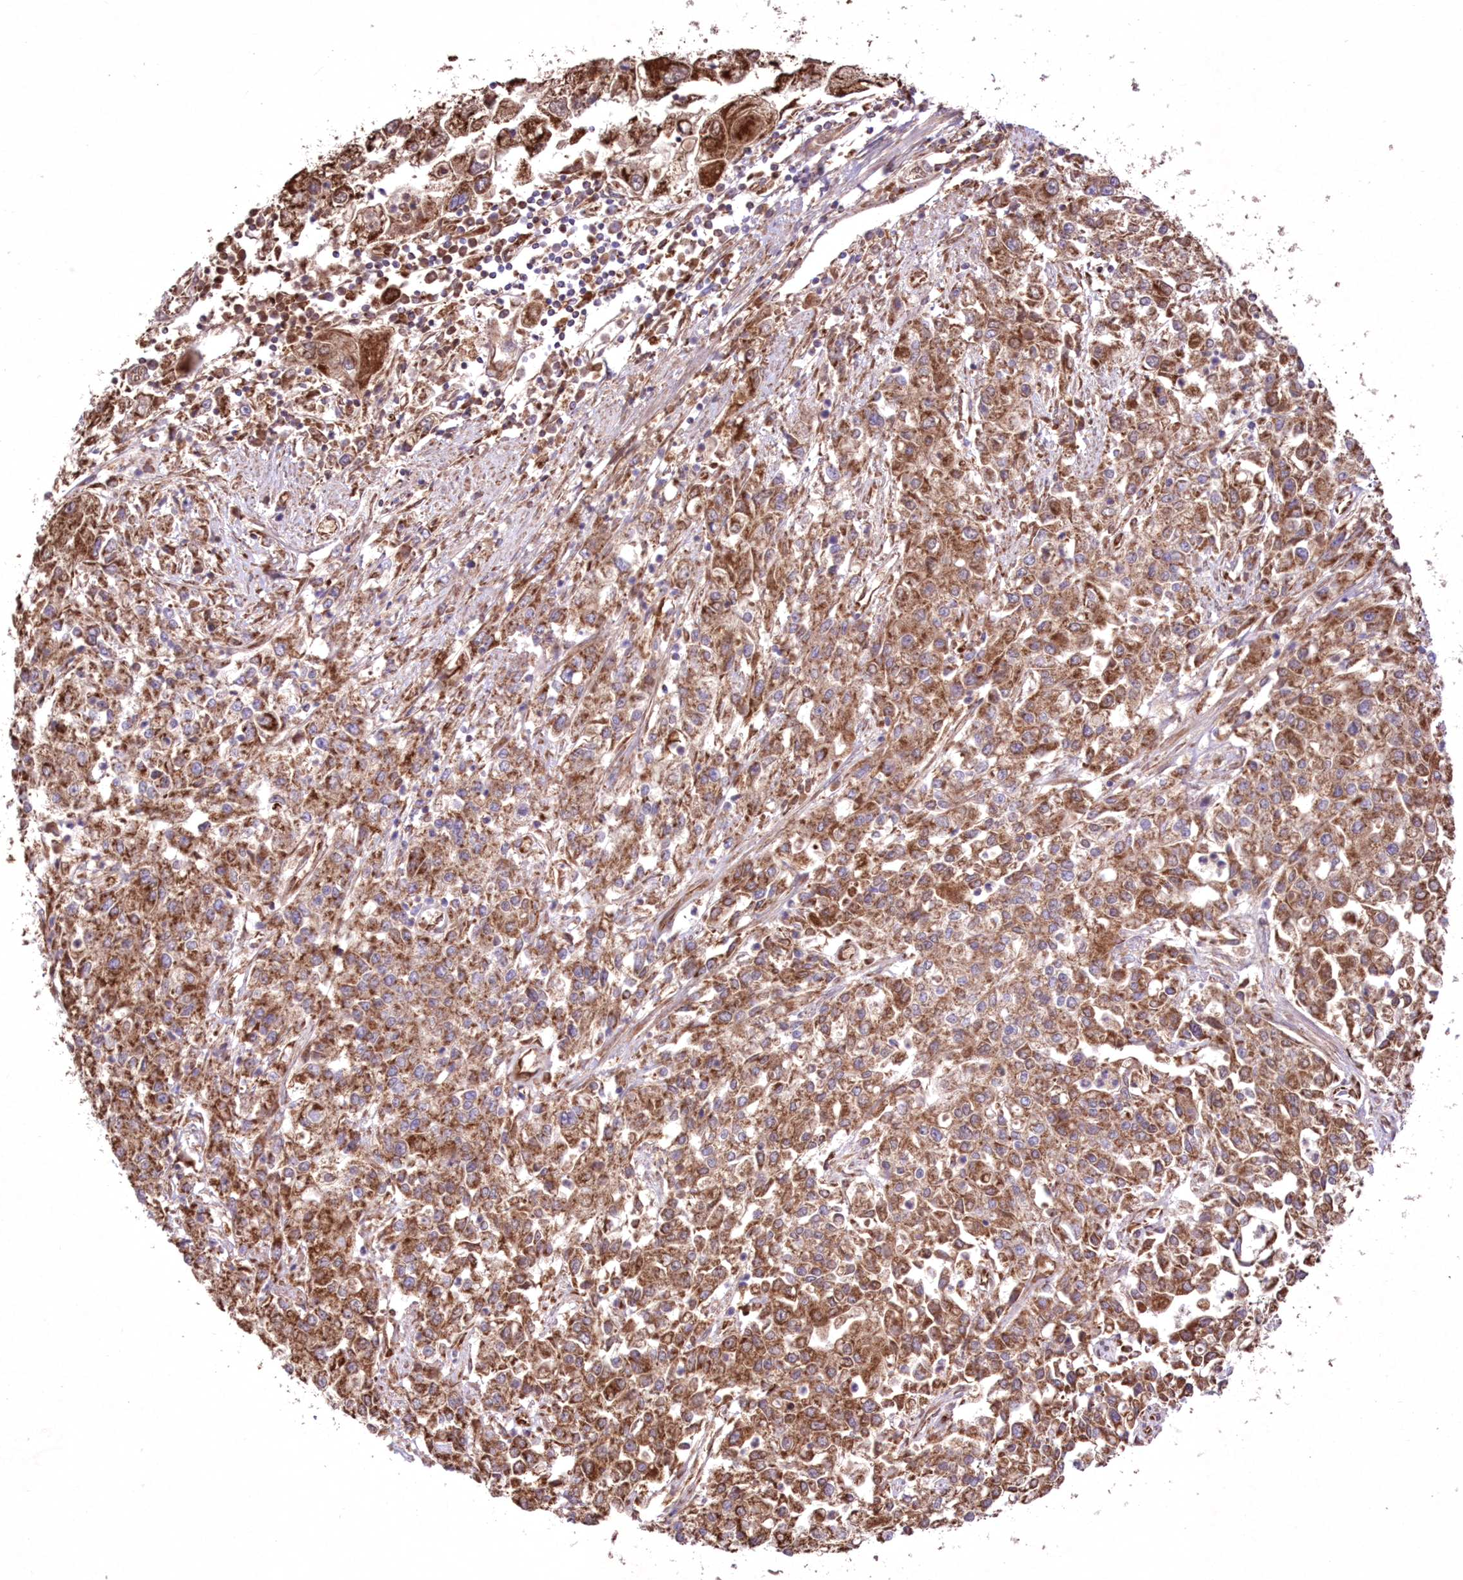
{"staining": {"intensity": "moderate", "quantity": ">75%", "location": "cytoplasmic/membranous"}, "tissue": "endometrial cancer", "cell_type": "Tumor cells", "image_type": "cancer", "snomed": [{"axis": "morphology", "description": "Adenocarcinoma, NOS"}, {"axis": "topography", "description": "Endometrium"}], "caption": "IHC staining of endometrial cancer, which shows medium levels of moderate cytoplasmic/membranous positivity in approximately >75% of tumor cells indicating moderate cytoplasmic/membranous protein positivity. The staining was performed using DAB (3,3'-diaminobenzidine) (brown) for protein detection and nuclei were counterstained in hematoxylin (blue).", "gene": "FCHO2", "patient": {"sex": "female", "age": 49}}